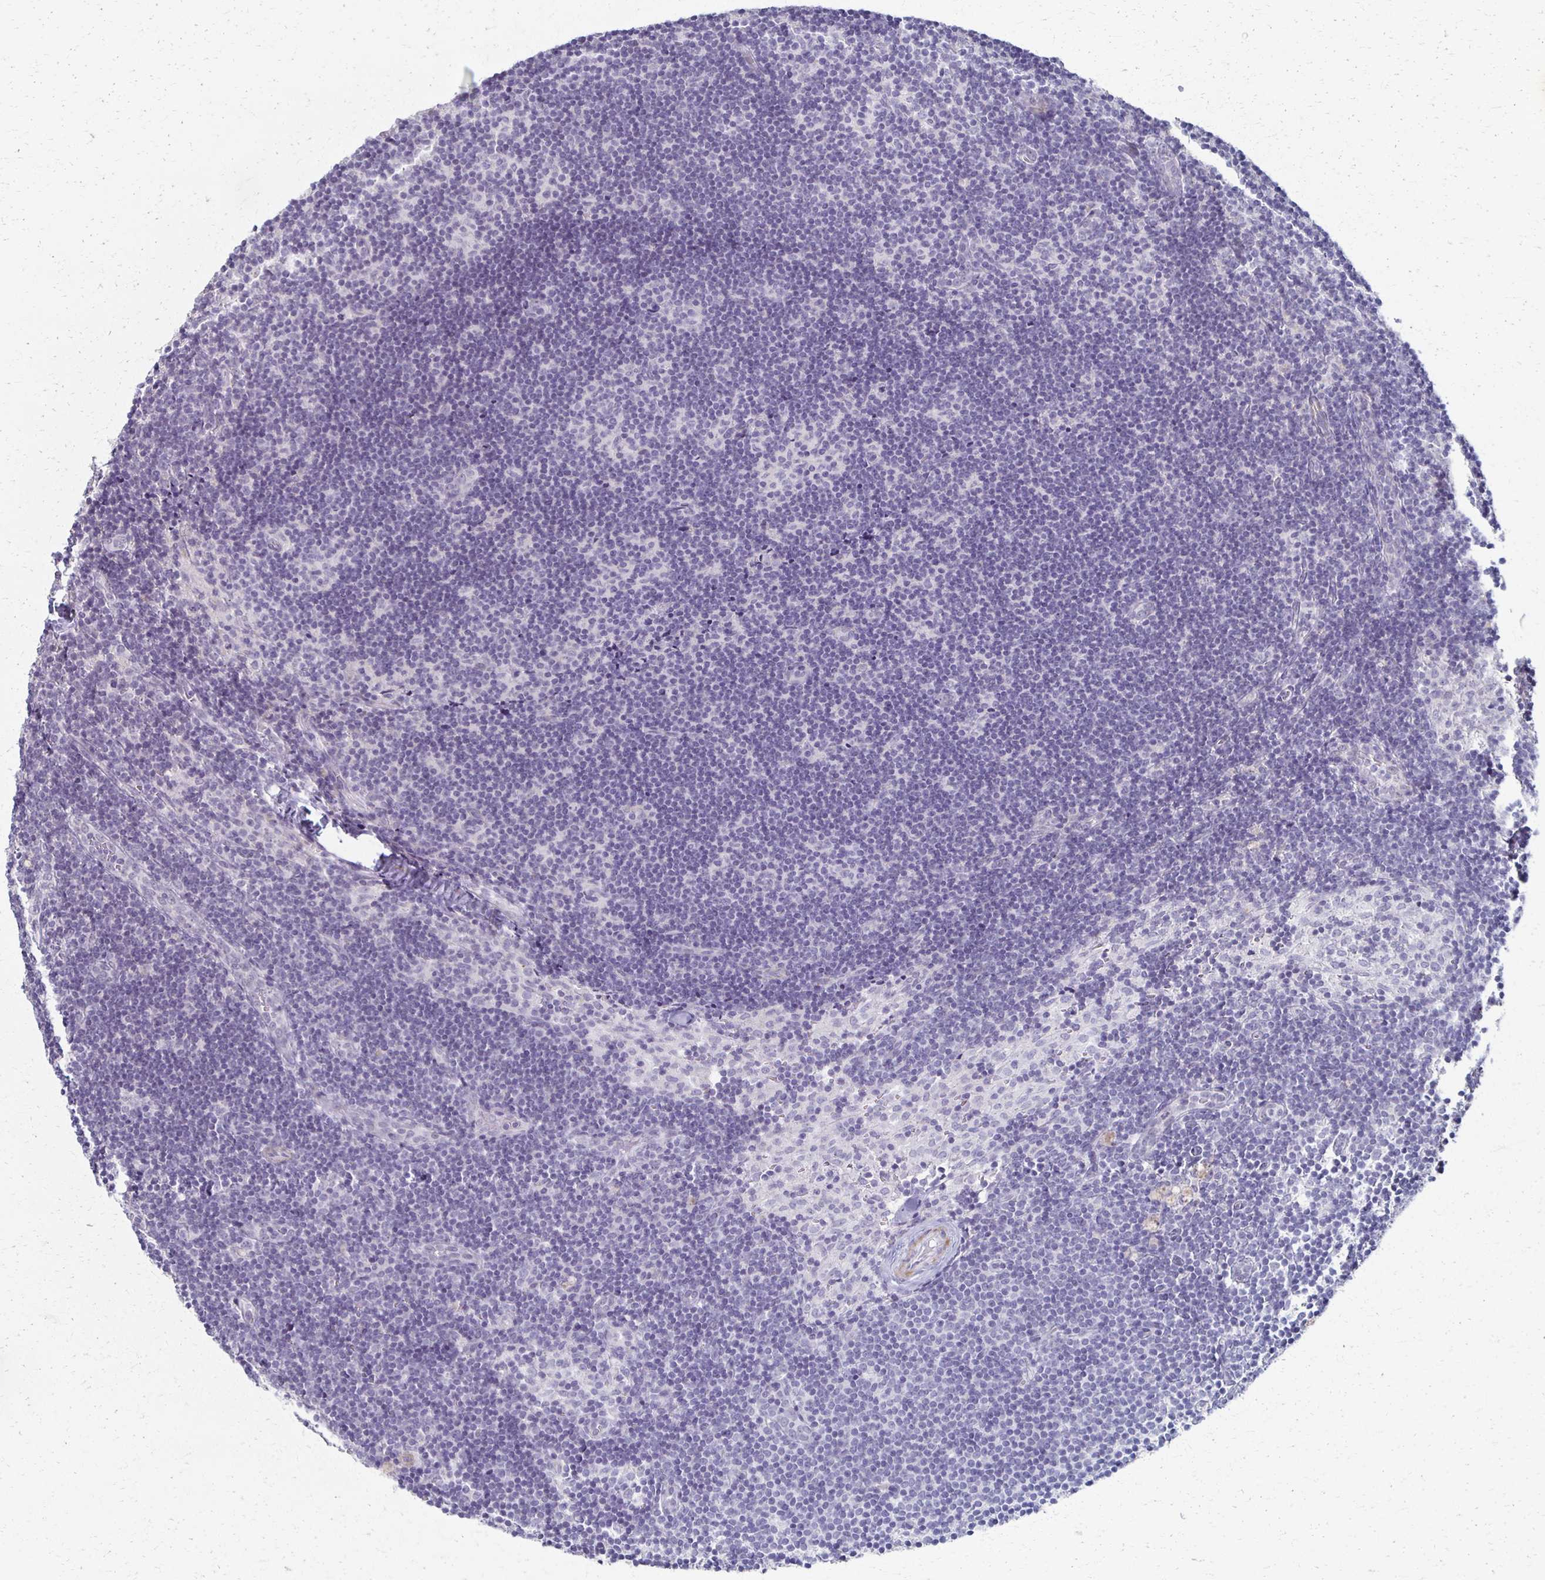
{"staining": {"intensity": "negative", "quantity": "none", "location": "none"}, "tissue": "lymph node", "cell_type": "Germinal center cells", "image_type": "normal", "snomed": [{"axis": "morphology", "description": "Normal tissue, NOS"}, {"axis": "topography", "description": "Lymph node"}], "caption": "This is an IHC histopathology image of normal lymph node. There is no positivity in germinal center cells.", "gene": "FOXO4", "patient": {"sex": "female", "age": 31}}